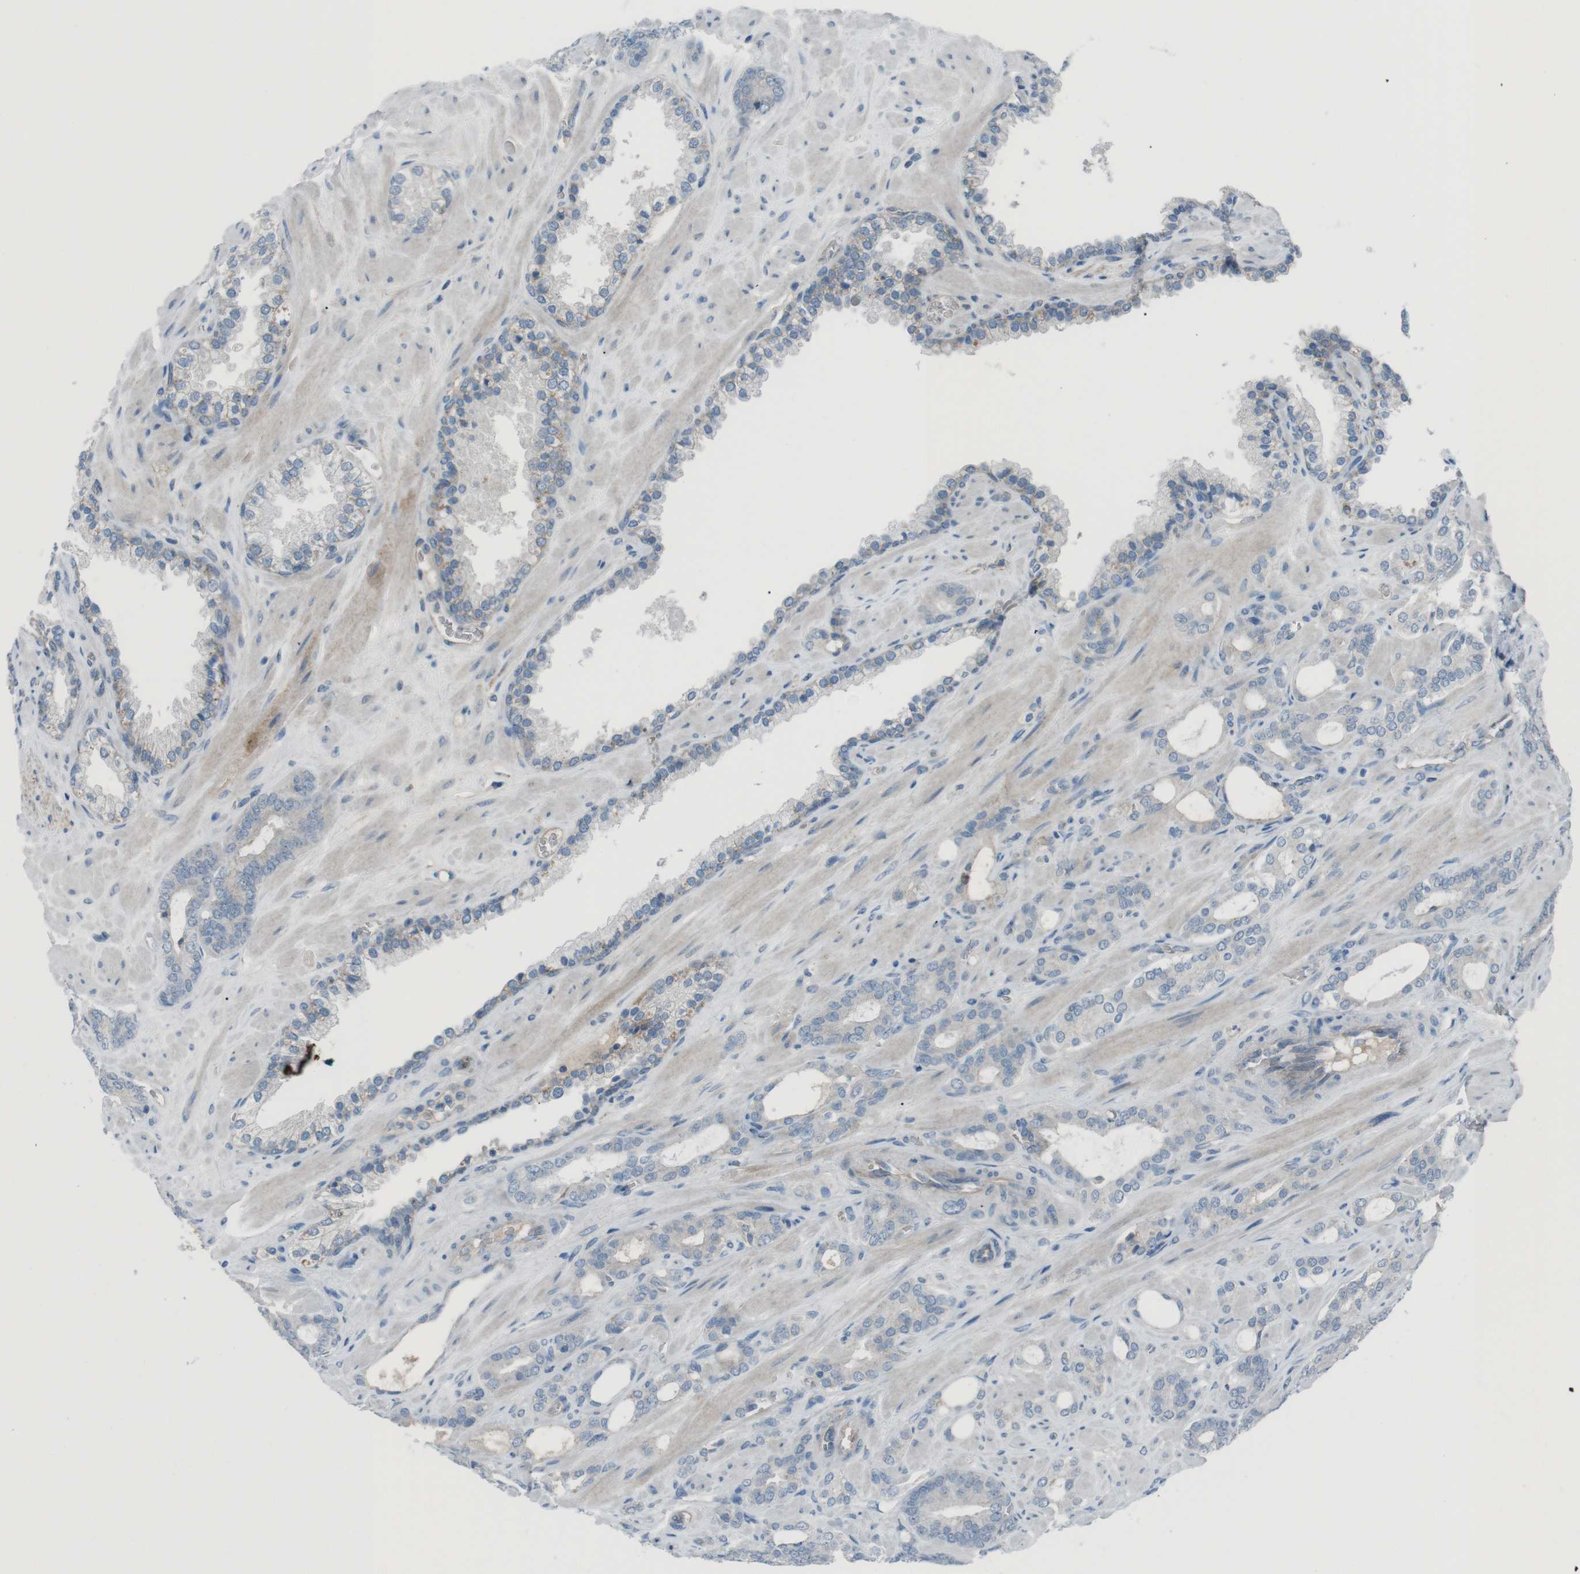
{"staining": {"intensity": "negative", "quantity": "none", "location": "none"}, "tissue": "prostate cancer", "cell_type": "Tumor cells", "image_type": "cancer", "snomed": [{"axis": "morphology", "description": "Adenocarcinoma, Low grade"}, {"axis": "topography", "description": "Prostate"}], "caption": "Immunohistochemical staining of human adenocarcinoma (low-grade) (prostate) exhibits no significant staining in tumor cells.", "gene": "SPTA1", "patient": {"sex": "male", "age": 63}}